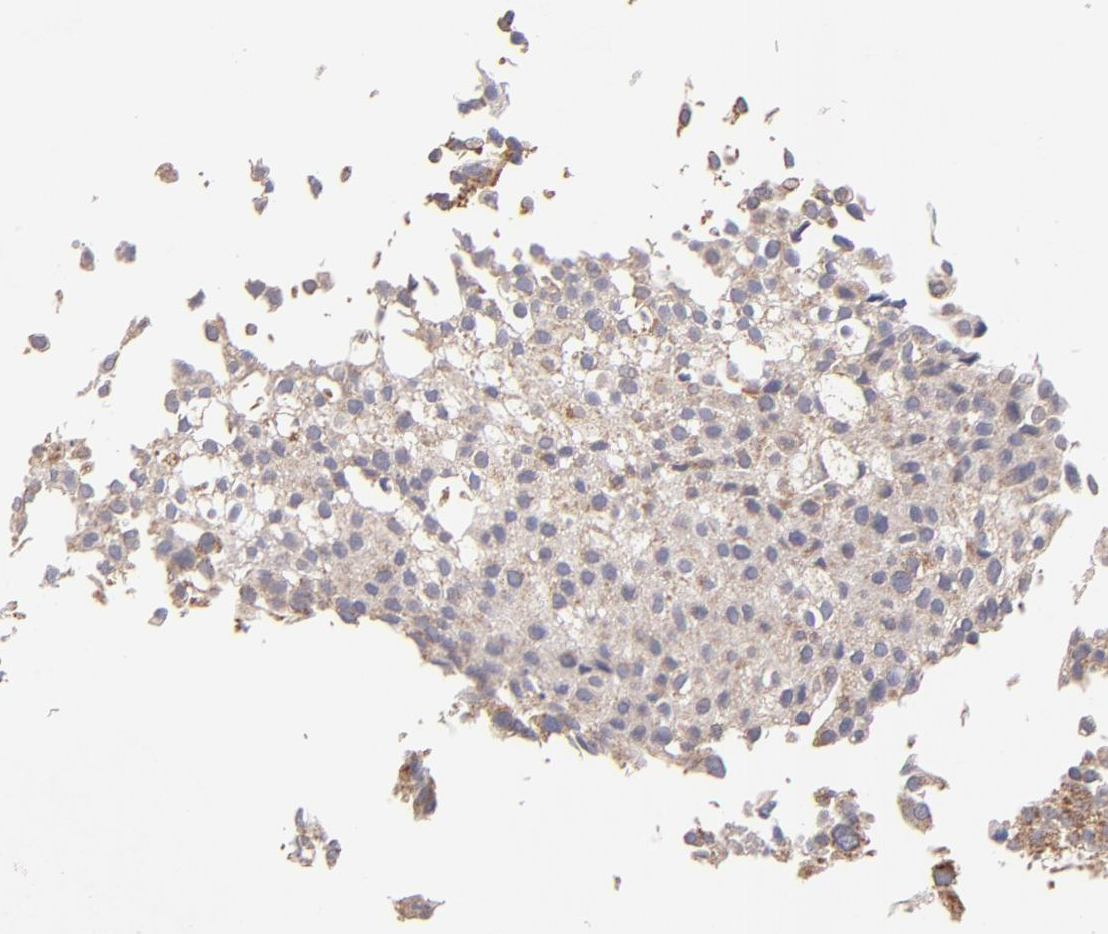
{"staining": {"intensity": "weak", "quantity": ">75%", "location": "cytoplasmic/membranous"}, "tissue": "urothelial cancer", "cell_type": "Tumor cells", "image_type": "cancer", "snomed": [{"axis": "morphology", "description": "Urothelial carcinoma, Low grade"}, {"axis": "topography", "description": "Urinary bladder"}], "caption": "Immunohistochemistry (IHC) histopathology image of neoplastic tissue: low-grade urothelial carcinoma stained using IHC exhibits low levels of weak protein expression localized specifically in the cytoplasmic/membranous of tumor cells, appearing as a cytoplasmic/membranous brown color.", "gene": "HCCS", "patient": {"sex": "female", "age": 89}}